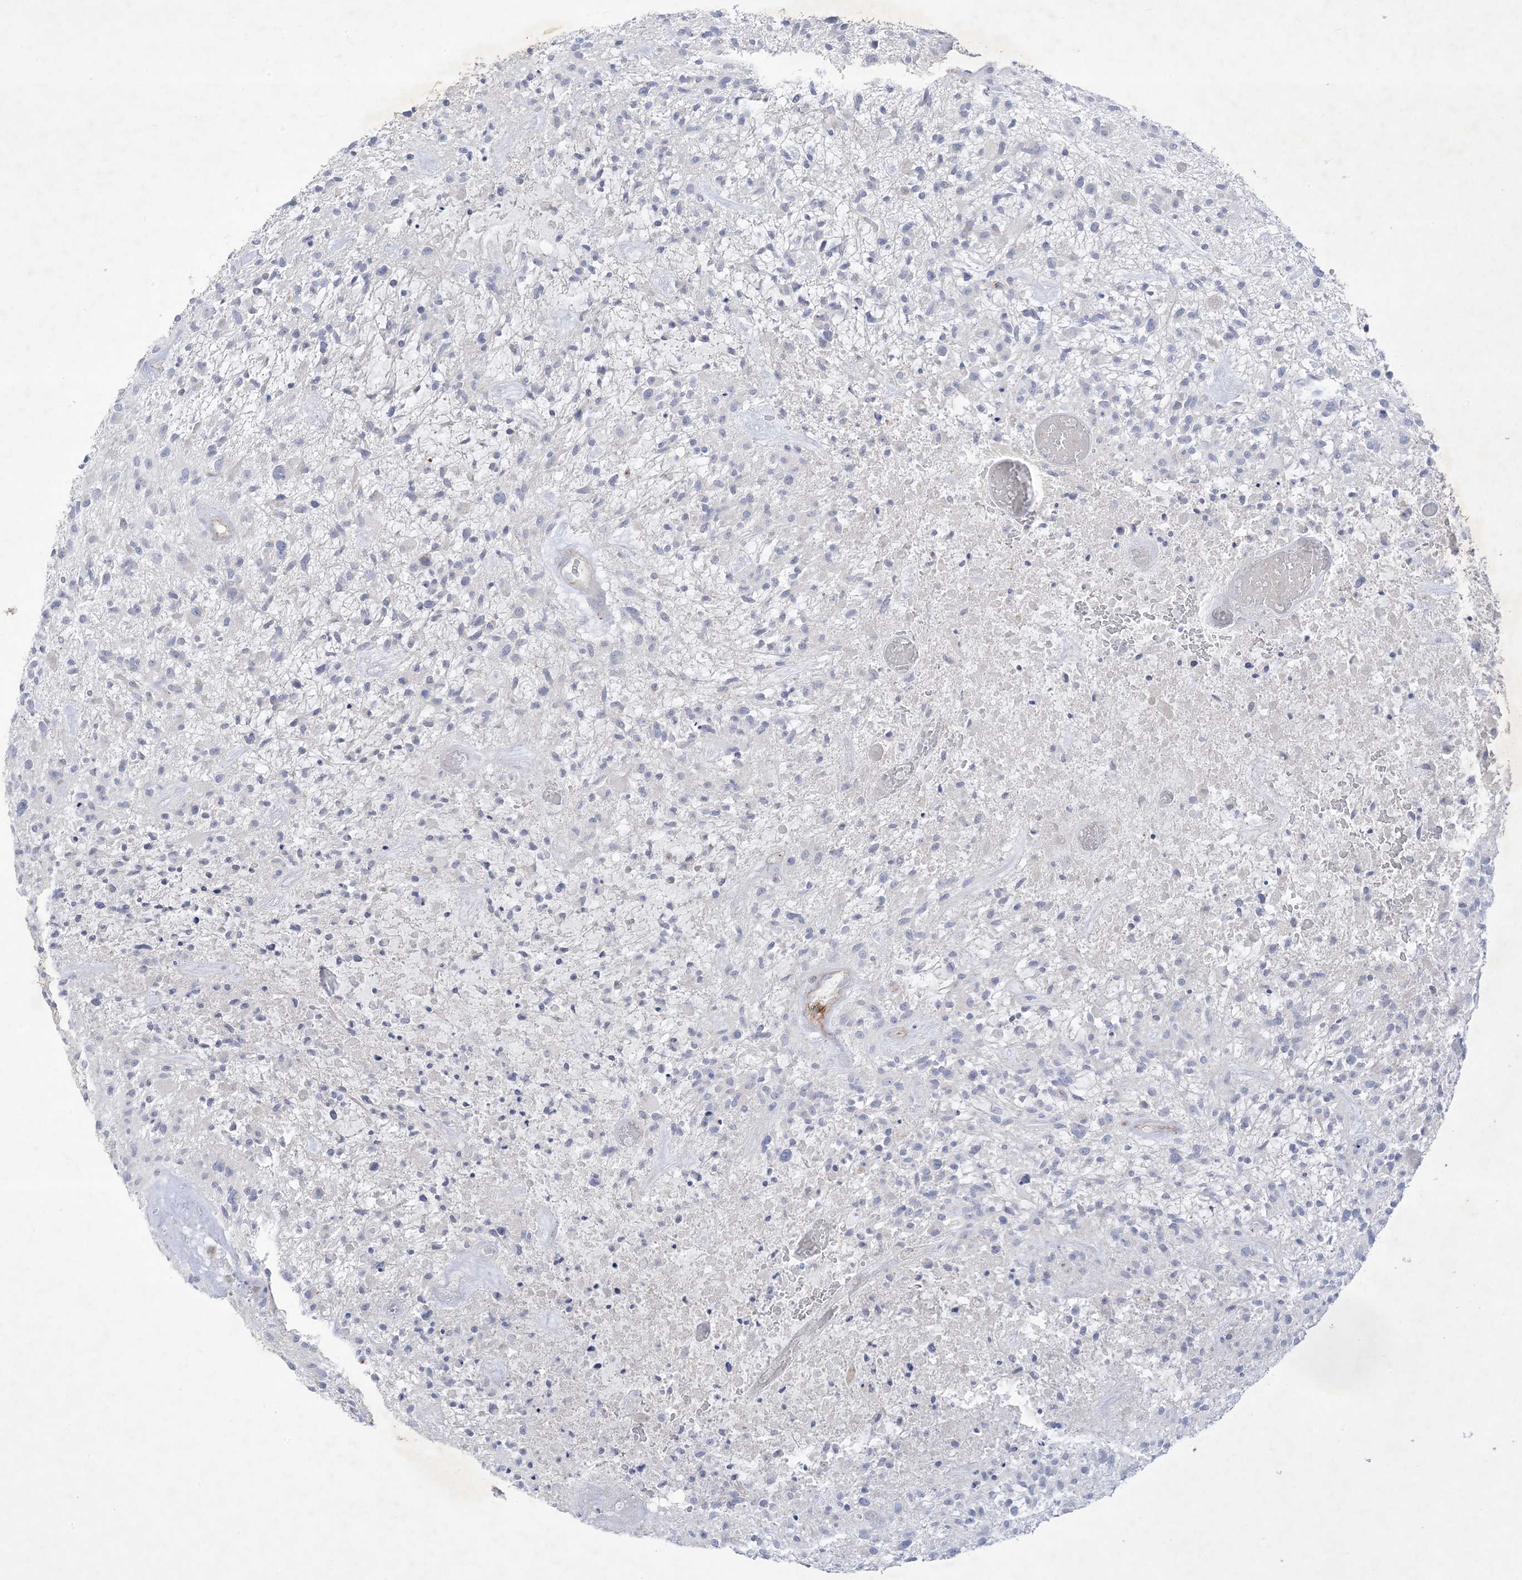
{"staining": {"intensity": "negative", "quantity": "none", "location": "none"}, "tissue": "glioma", "cell_type": "Tumor cells", "image_type": "cancer", "snomed": [{"axis": "morphology", "description": "Glioma, malignant, High grade"}, {"axis": "topography", "description": "Brain"}], "caption": "An immunohistochemistry (IHC) micrograph of glioma is shown. There is no staining in tumor cells of glioma.", "gene": "B3GNT7", "patient": {"sex": "male", "age": 47}}